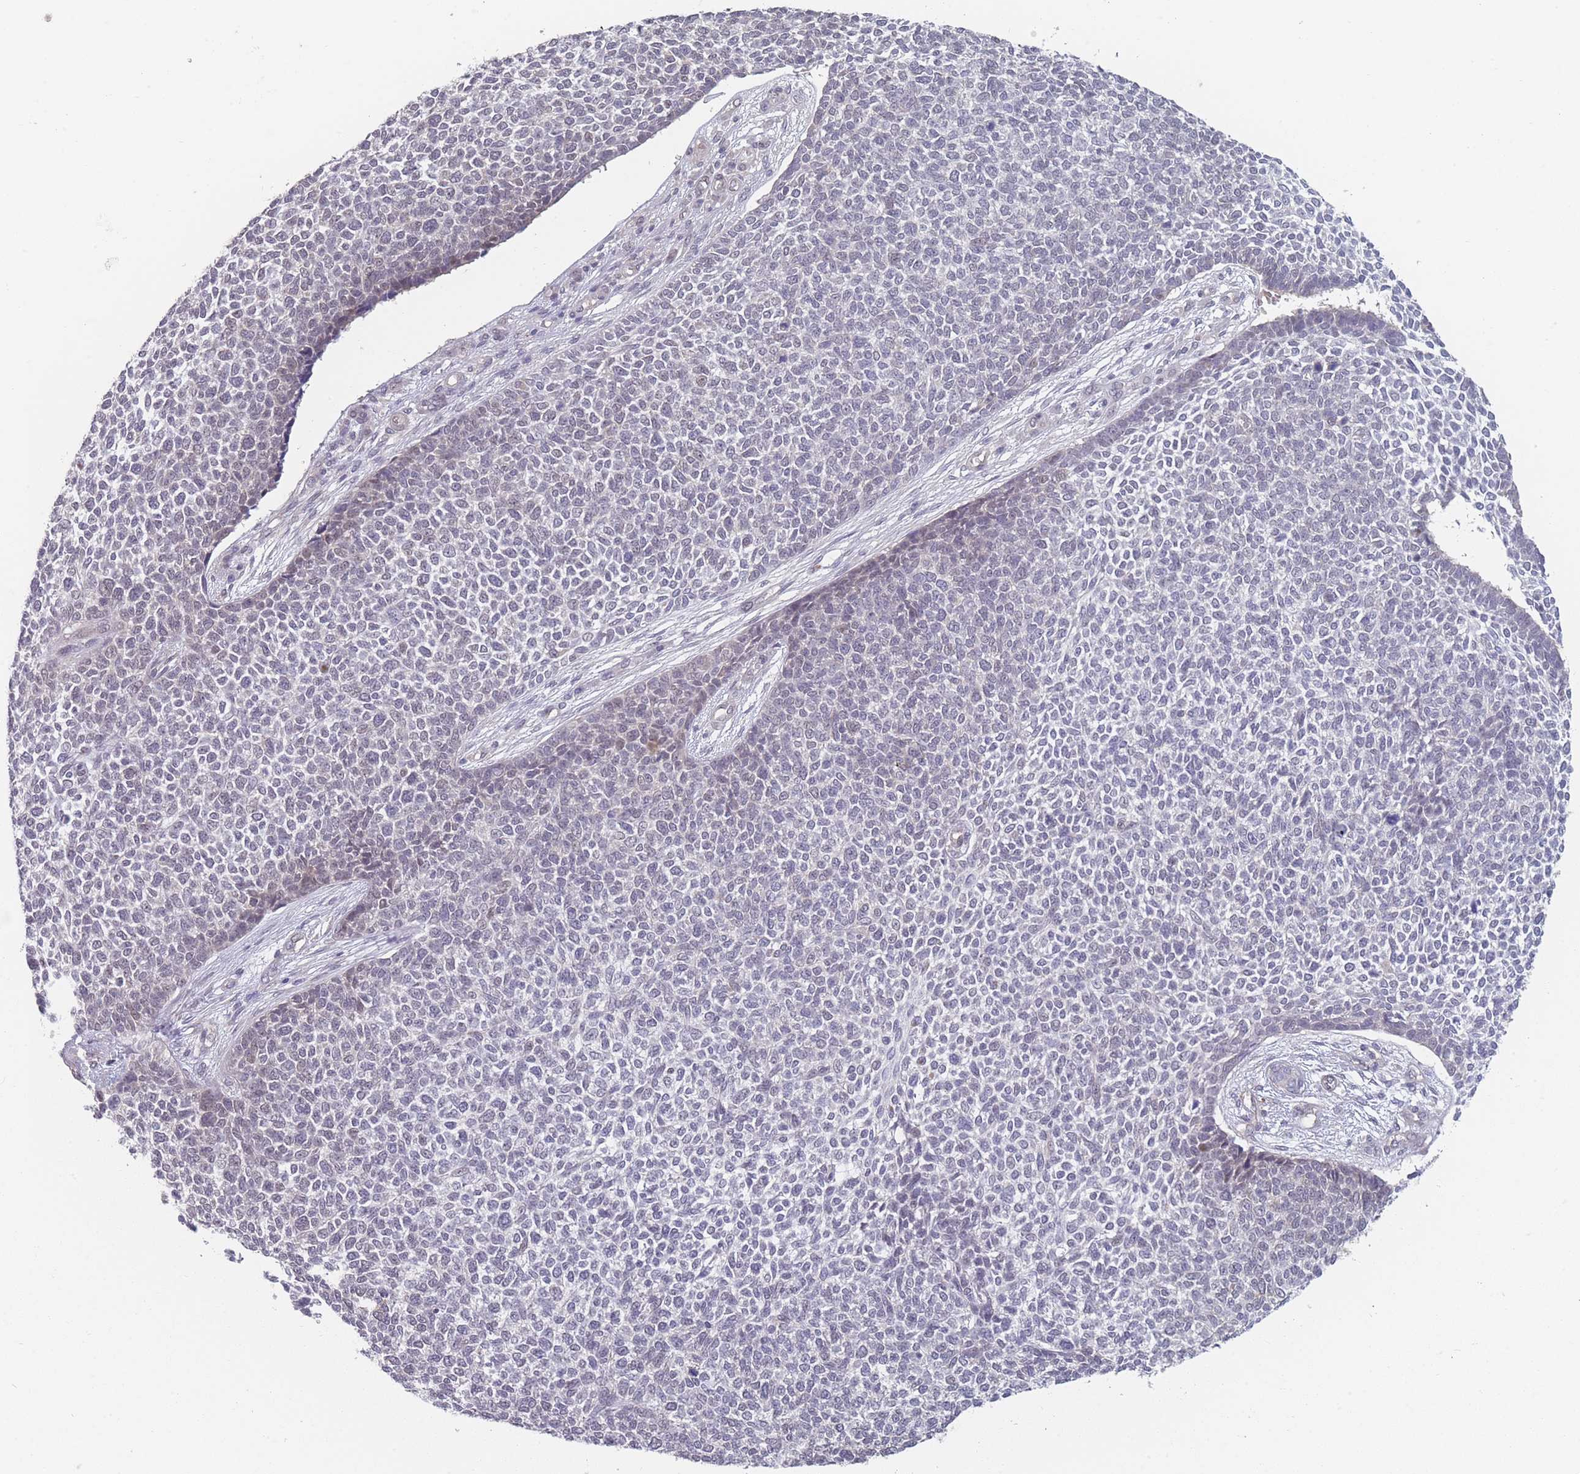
{"staining": {"intensity": "negative", "quantity": "none", "location": "none"}, "tissue": "skin cancer", "cell_type": "Tumor cells", "image_type": "cancer", "snomed": [{"axis": "morphology", "description": "Basal cell carcinoma"}, {"axis": "topography", "description": "Skin"}], "caption": "High power microscopy image of an immunohistochemistry (IHC) image of skin cancer, revealing no significant positivity in tumor cells.", "gene": "ANKRD10", "patient": {"sex": "female", "age": 84}}